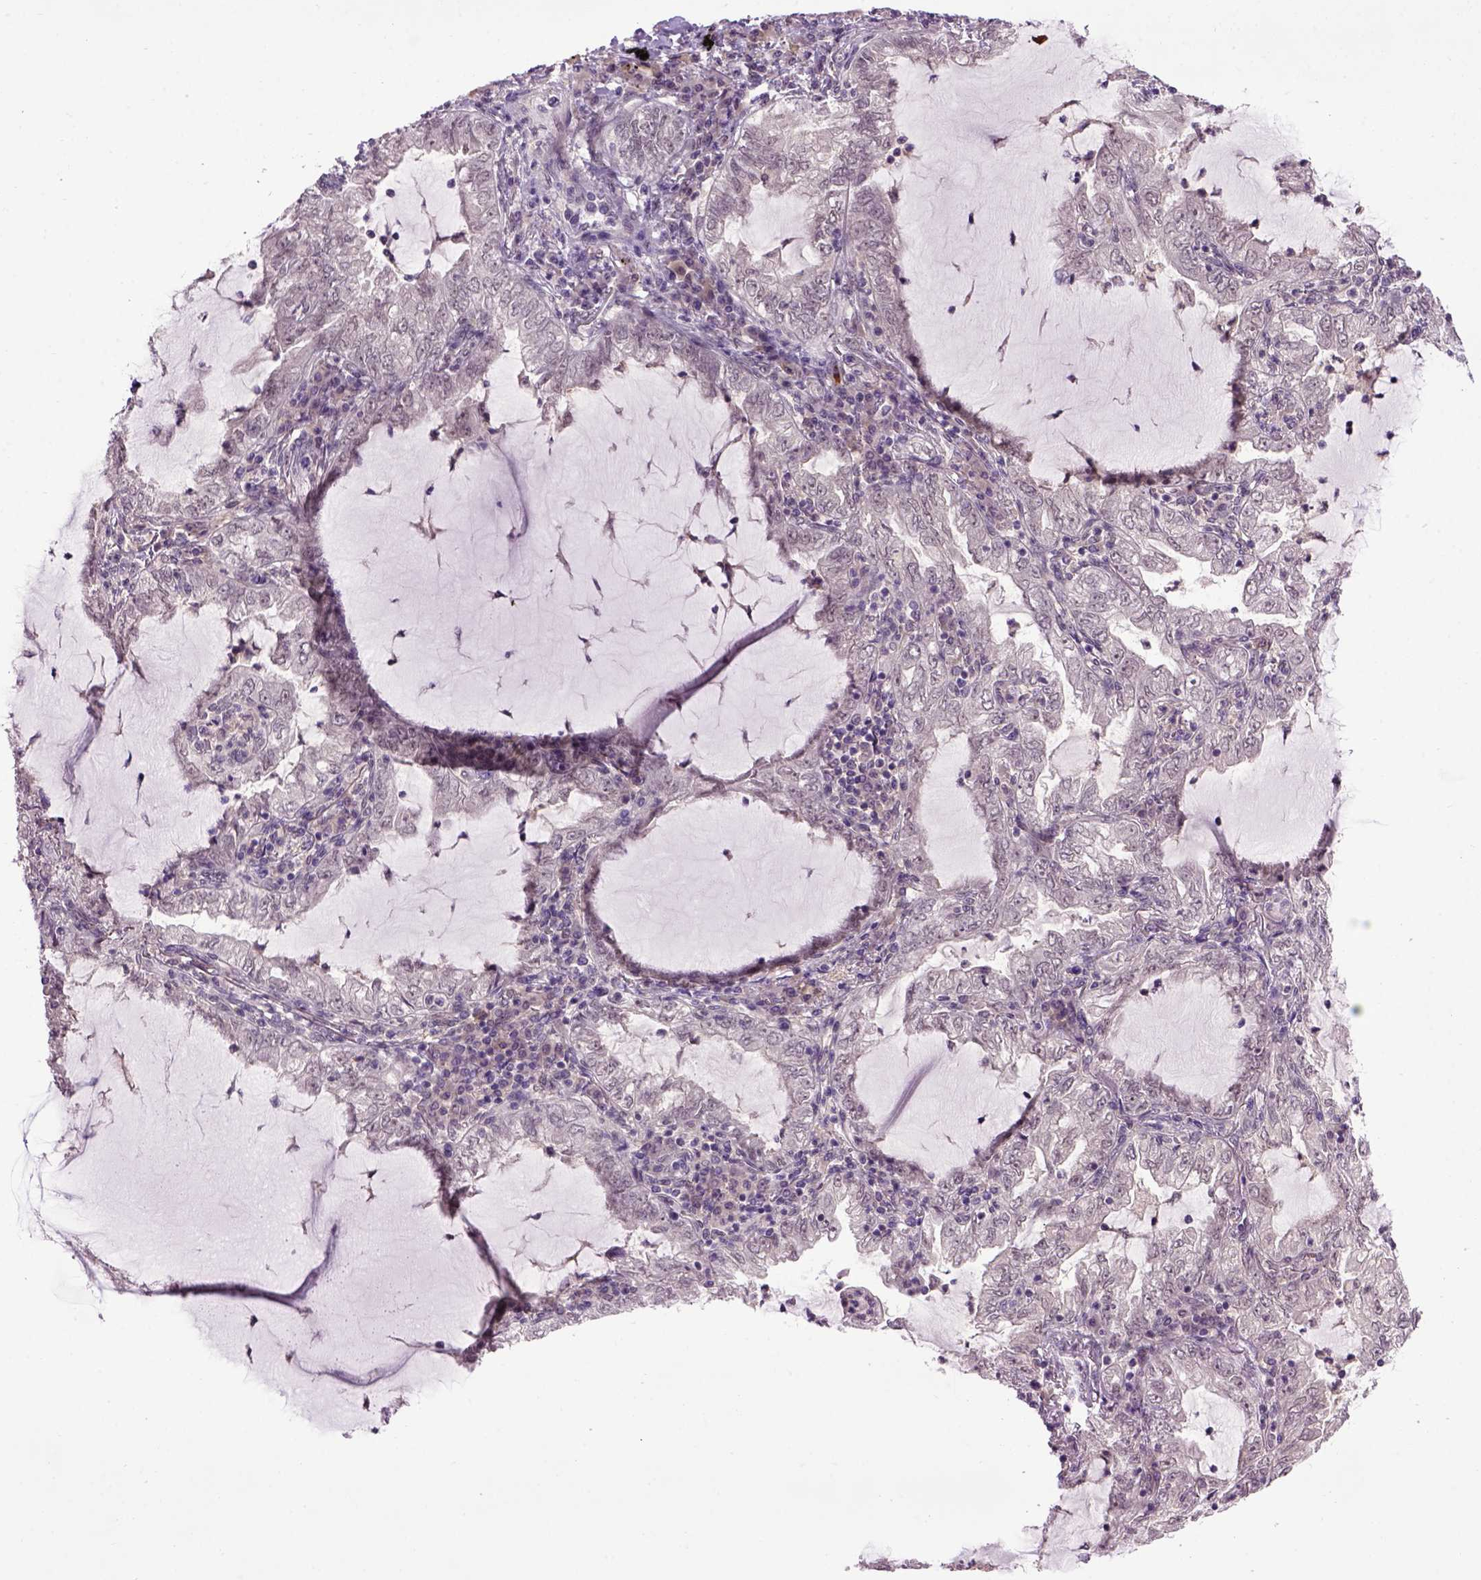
{"staining": {"intensity": "negative", "quantity": "none", "location": "none"}, "tissue": "lung cancer", "cell_type": "Tumor cells", "image_type": "cancer", "snomed": [{"axis": "morphology", "description": "Adenocarcinoma, NOS"}, {"axis": "topography", "description": "Lung"}], "caption": "This is an immunohistochemistry (IHC) histopathology image of human lung cancer (adenocarcinoma). There is no positivity in tumor cells.", "gene": "RAB43", "patient": {"sex": "female", "age": 73}}